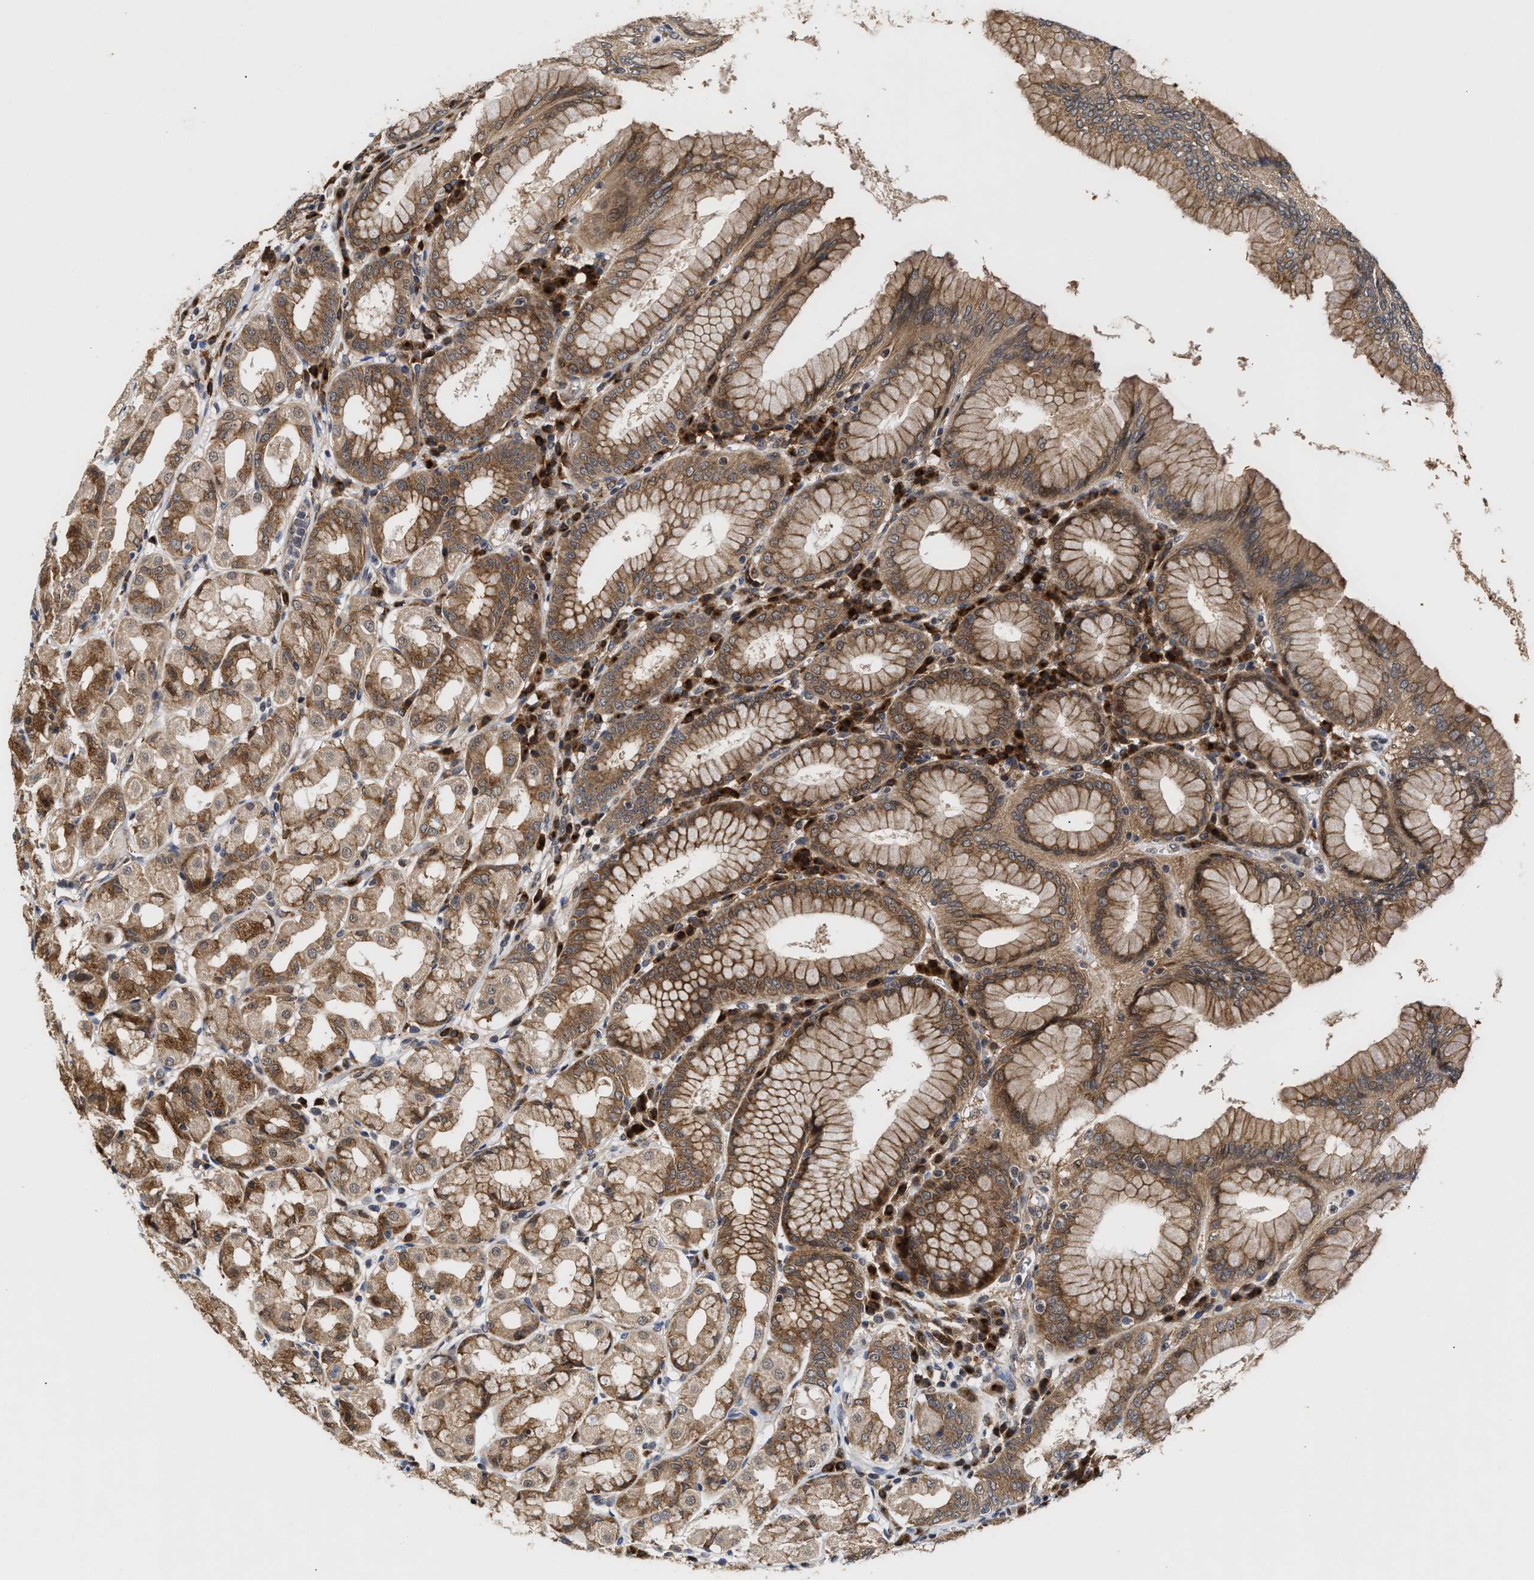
{"staining": {"intensity": "moderate", "quantity": ">75%", "location": "cytoplasmic/membranous"}, "tissue": "stomach", "cell_type": "Glandular cells", "image_type": "normal", "snomed": [{"axis": "morphology", "description": "Normal tissue, NOS"}, {"axis": "topography", "description": "Stomach"}, {"axis": "topography", "description": "Stomach, lower"}], "caption": "IHC of benign stomach displays medium levels of moderate cytoplasmic/membranous positivity in about >75% of glandular cells.", "gene": "CLIP2", "patient": {"sex": "female", "age": 56}}